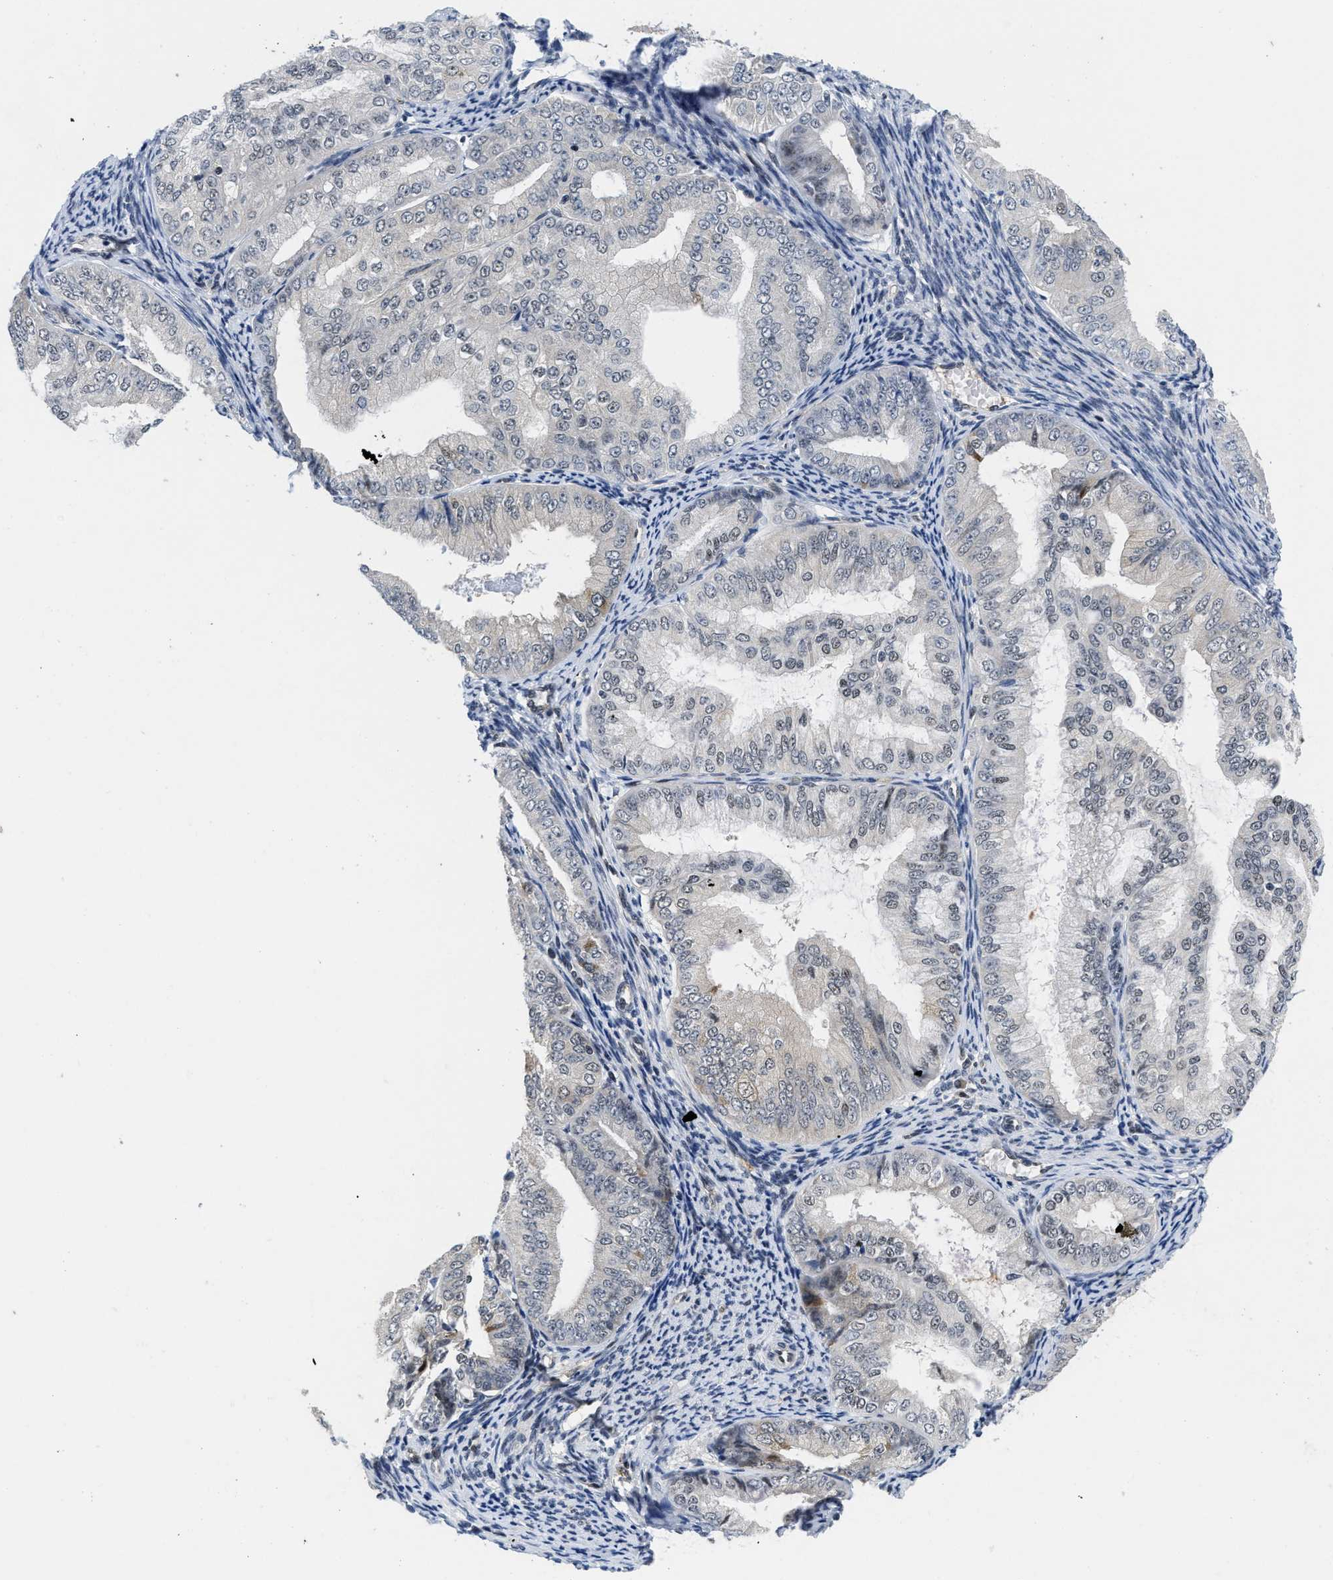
{"staining": {"intensity": "moderate", "quantity": "<25%", "location": "cytoplasmic/membranous,nuclear"}, "tissue": "endometrial cancer", "cell_type": "Tumor cells", "image_type": "cancer", "snomed": [{"axis": "morphology", "description": "Adenocarcinoma, NOS"}, {"axis": "topography", "description": "Endometrium"}], "caption": "Immunohistochemical staining of human endometrial cancer (adenocarcinoma) reveals low levels of moderate cytoplasmic/membranous and nuclear protein positivity in about <25% of tumor cells. The protein is stained brown, and the nuclei are stained in blue (DAB IHC with brightfield microscopy, high magnification).", "gene": "HIF1A", "patient": {"sex": "female", "age": 63}}